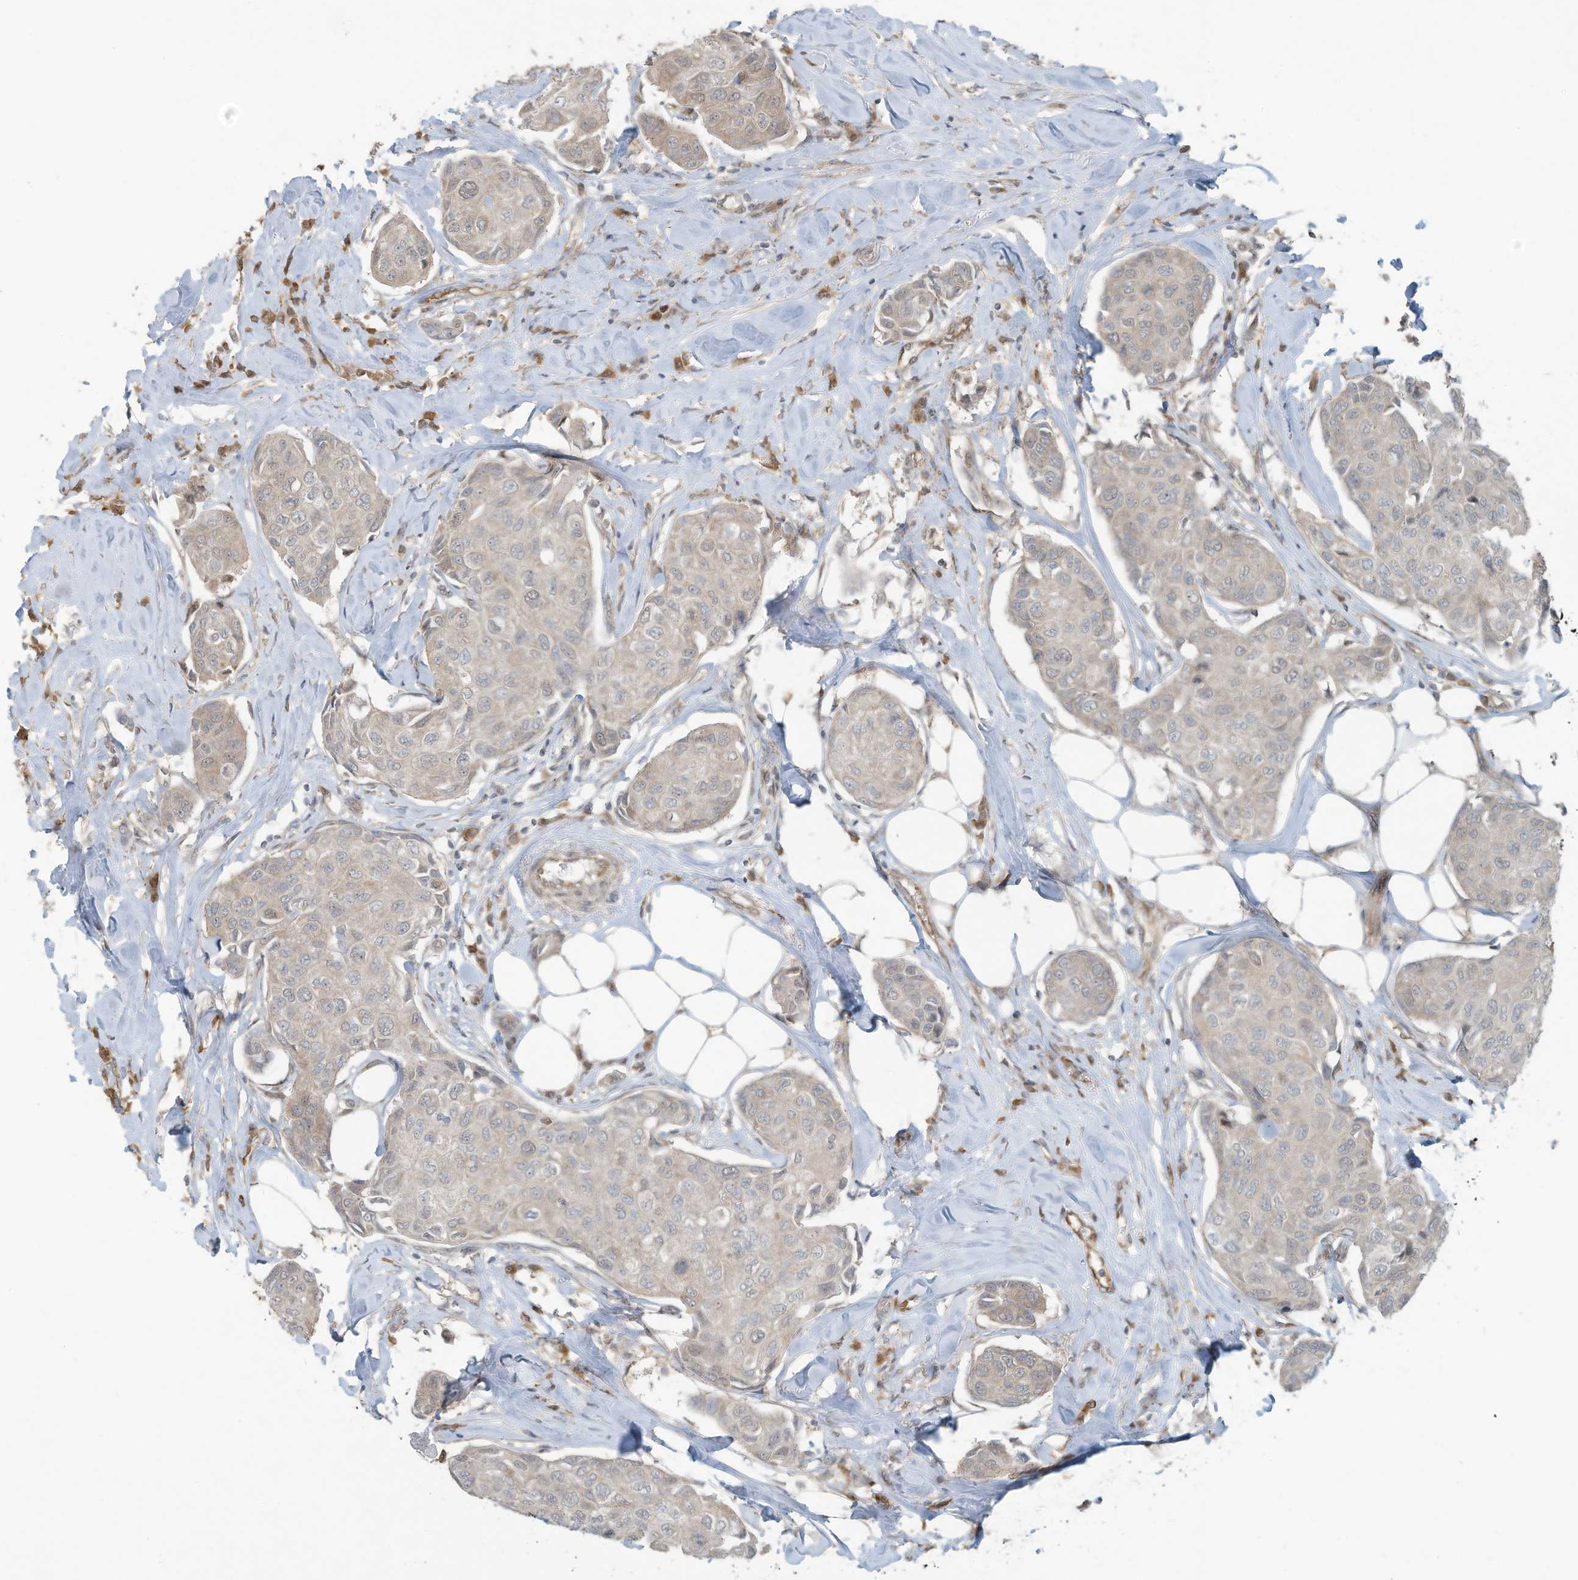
{"staining": {"intensity": "weak", "quantity": "<25%", "location": "cytoplasmic/membranous"}, "tissue": "breast cancer", "cell_type": "Tumor cells", "image_type": "cancer", "snomed": [{"axis": "morphology", "description": "Duct carcinoma"}, {"axis": "topography", "description": "Breast"}], "caption": "IHC photomicrograph of neoplastic tissue: breast intraductal carcinoma stained with DAB shows no significant protein positivity in tumor cells. (DAB immunohistochemistry, high magnification).", "gene": "ERI2", "patient": {"sex": "female", "age": 80}}